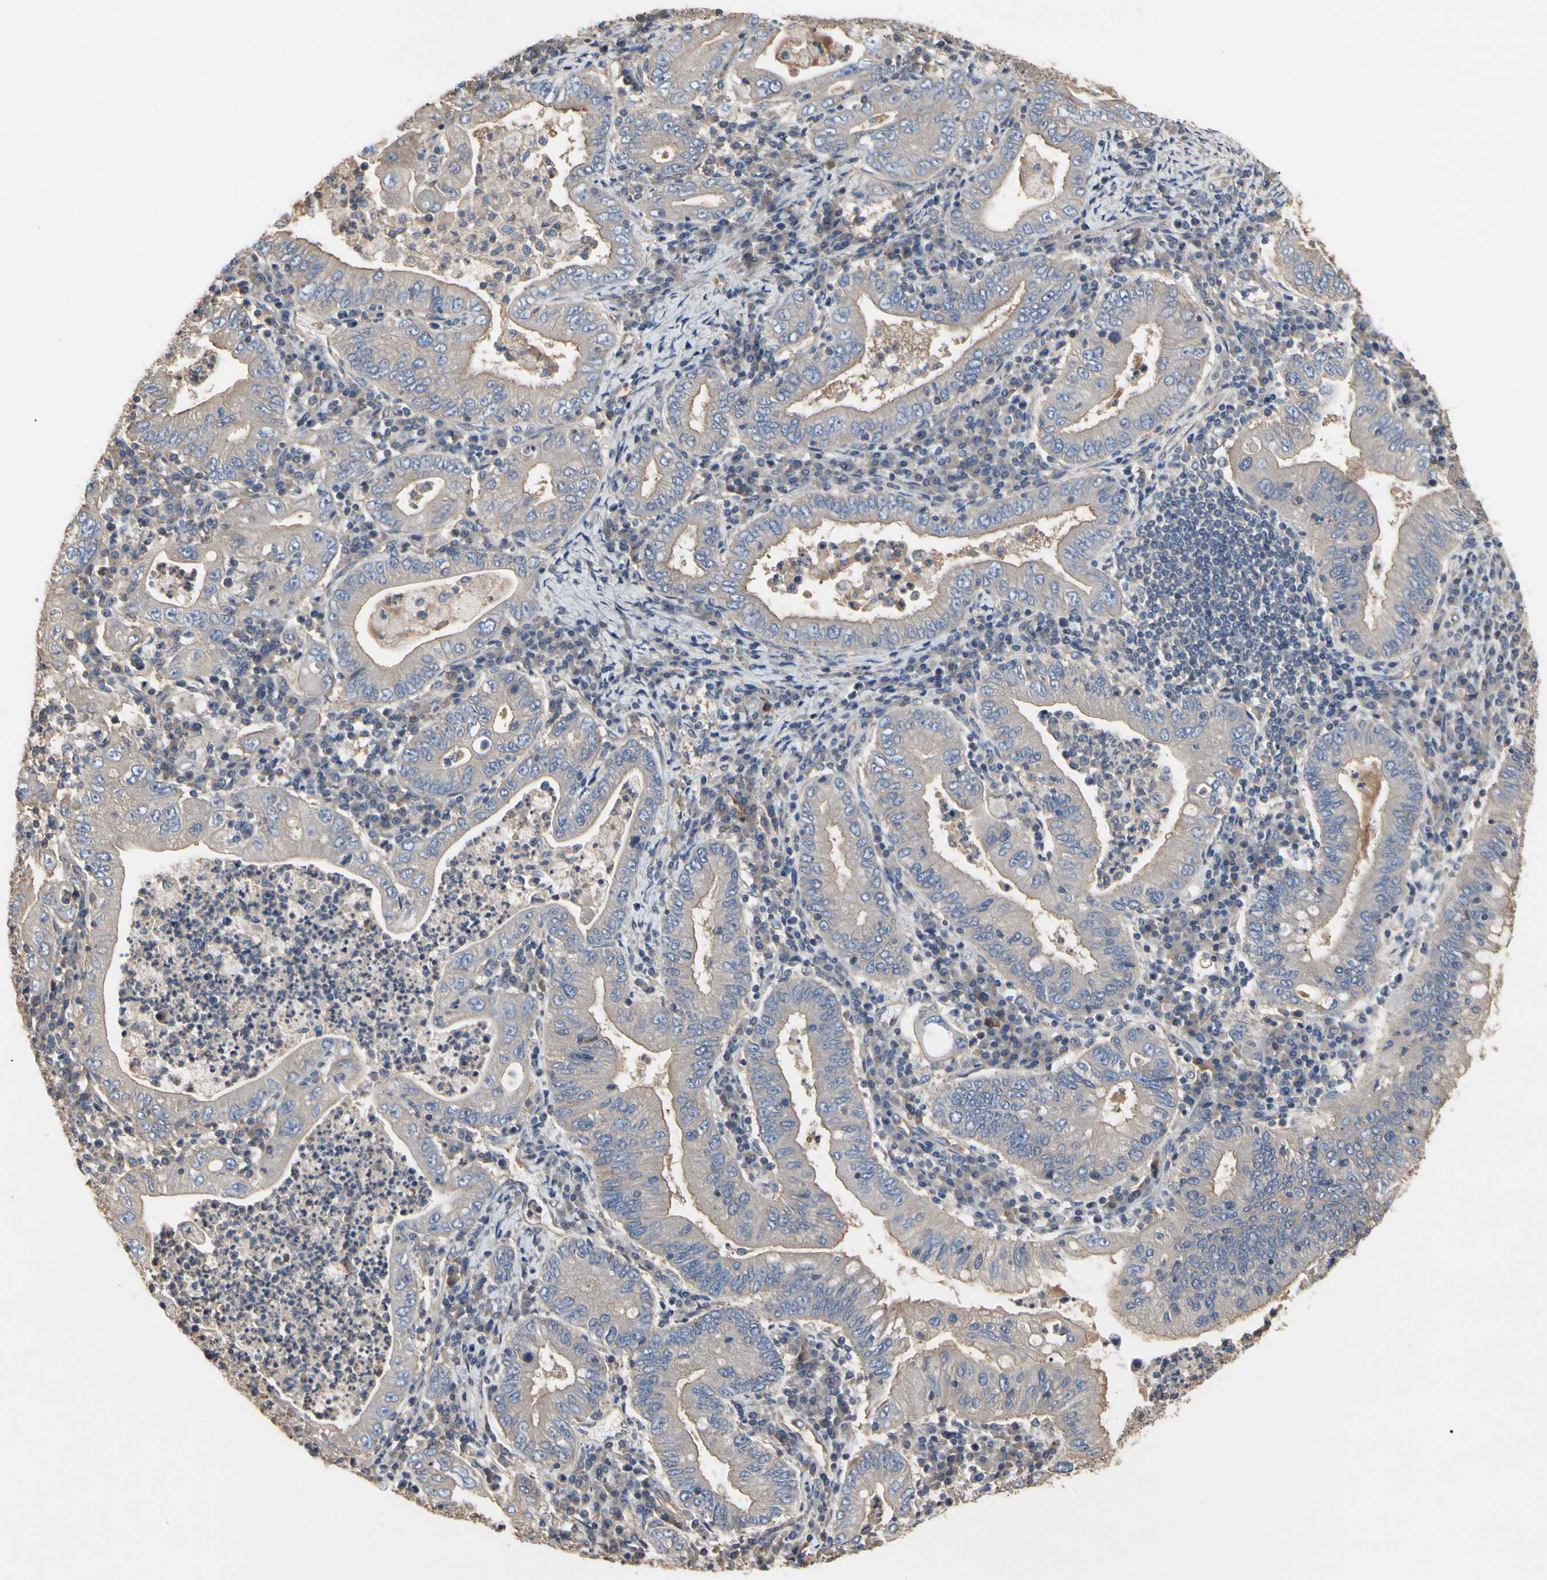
{"staining": {"intensity": "weak", "quantity": ">75%", "location": "cytoplasmic/membranous"}, "tissue": "stomach cancer", "cell_type": "Tumor cells", "image_type": "cancer", "snomed": [{"axis": "morphology", "description": "Normal tissue, NOS"}, {"axis": "morphology", "description": "Adenocarcinoma, NOS"}, {"axis": "topography", "description": "Esophagus"}, {"axis": "topography", "description": "Stomach, upper"}, {"axis": "topography", "description": "Peripheral nerve tissue"}], "caption": "This micrograph exhibits immunohistochemistry (IHC) staining of human stomach adenocarcinoma, with low weak cytoplasmic/membranous expression in about >75% of tumor cells.", "gene": "PDZK1", "patient": {"sex": "male", "age": 62}}